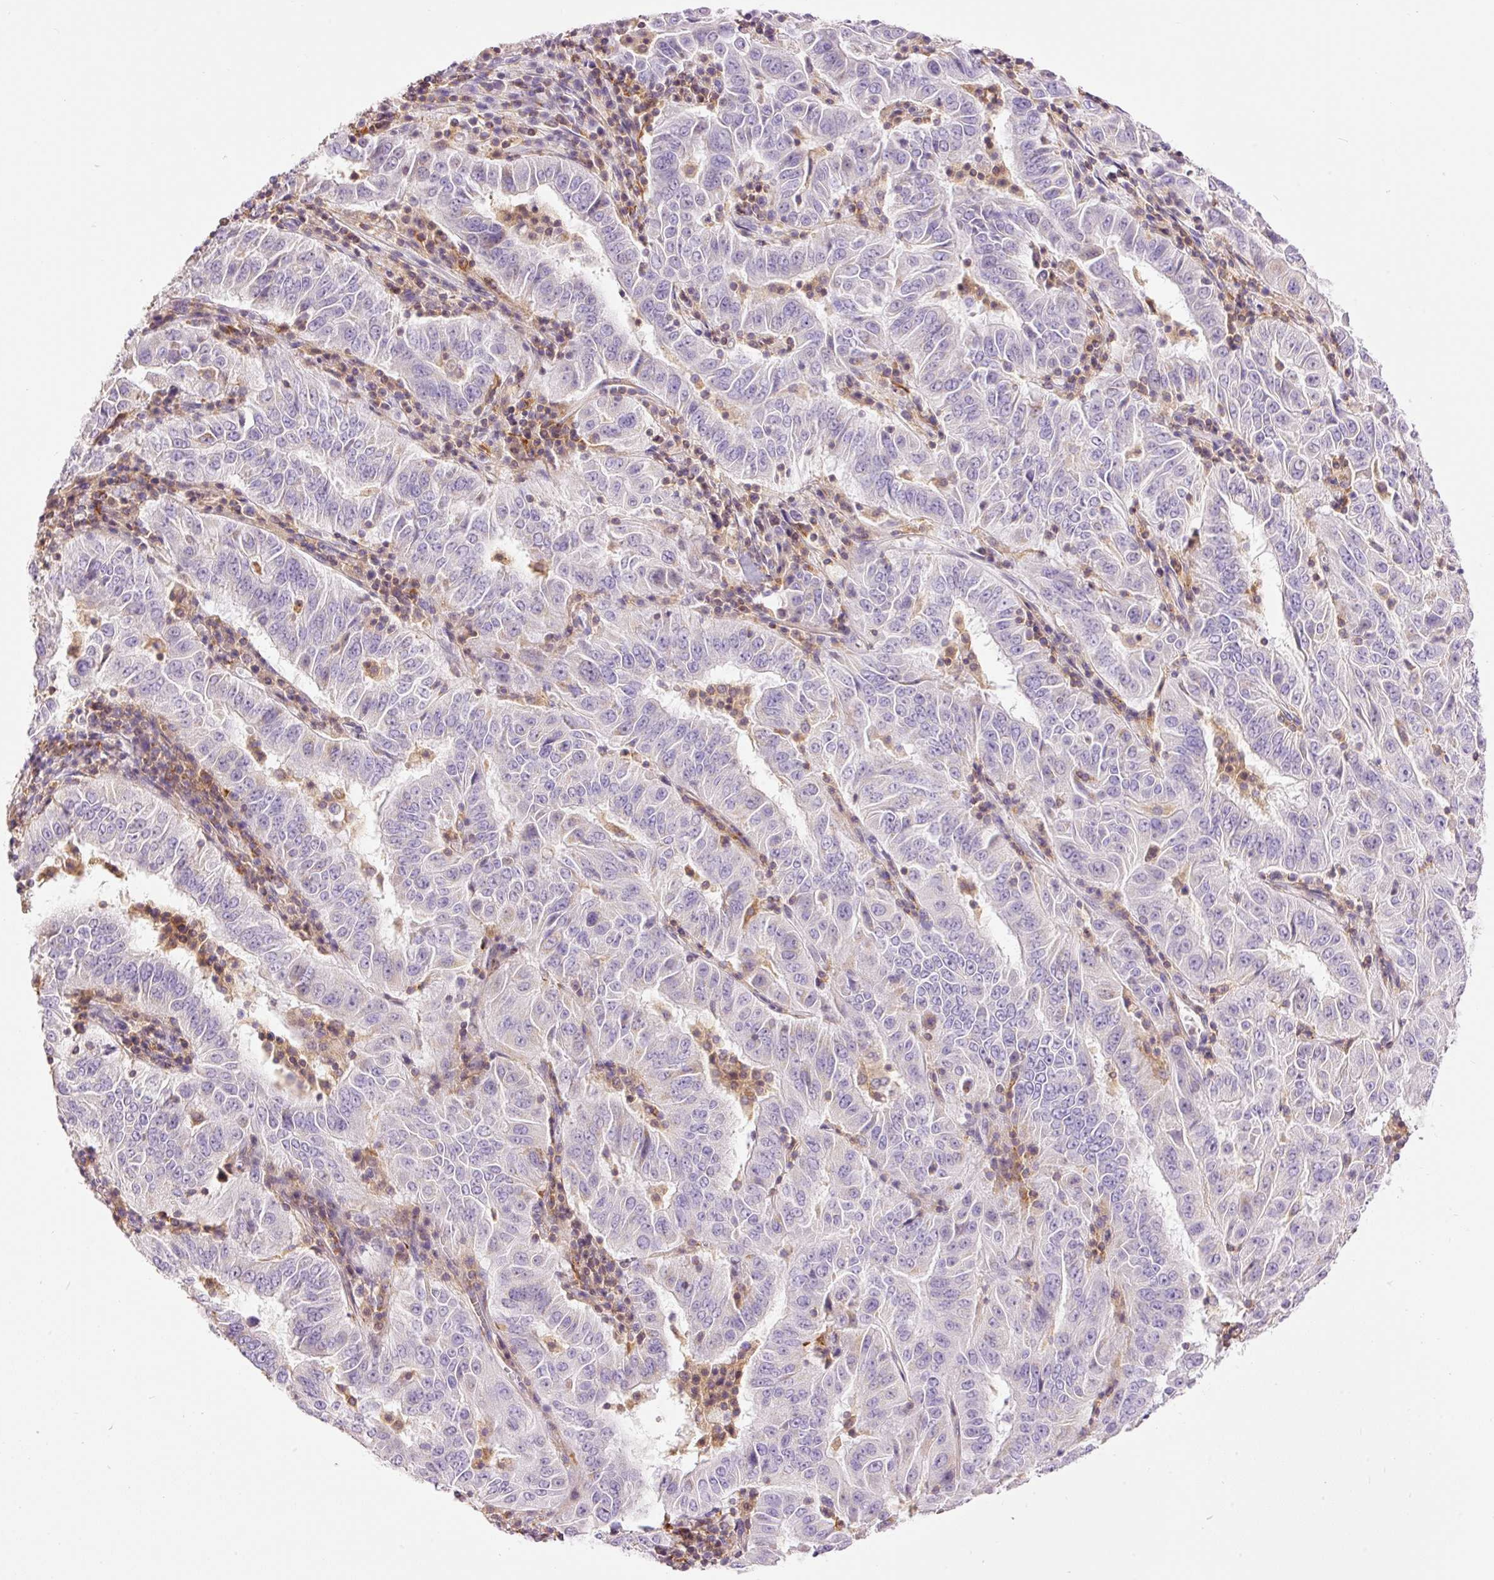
{"staining": {"intensity": "negative", "quantity": "none", "location": "none"}, "tissue": "pancreatic cancer", "cell_type": "Tumor cells", "image_type": "cancer", "snomed": [{"axis": "morphology", "description": "Adenocarcinoma, NOS"}, {"axis": "topography", "description": "Pancreas"}], "caption": "This is an IHC image of human adenocarcinoma (pancreatic). There is no staining in tumor cells.", "gene": "DOK6", "patient": {"sex": "male", "age": 63}}